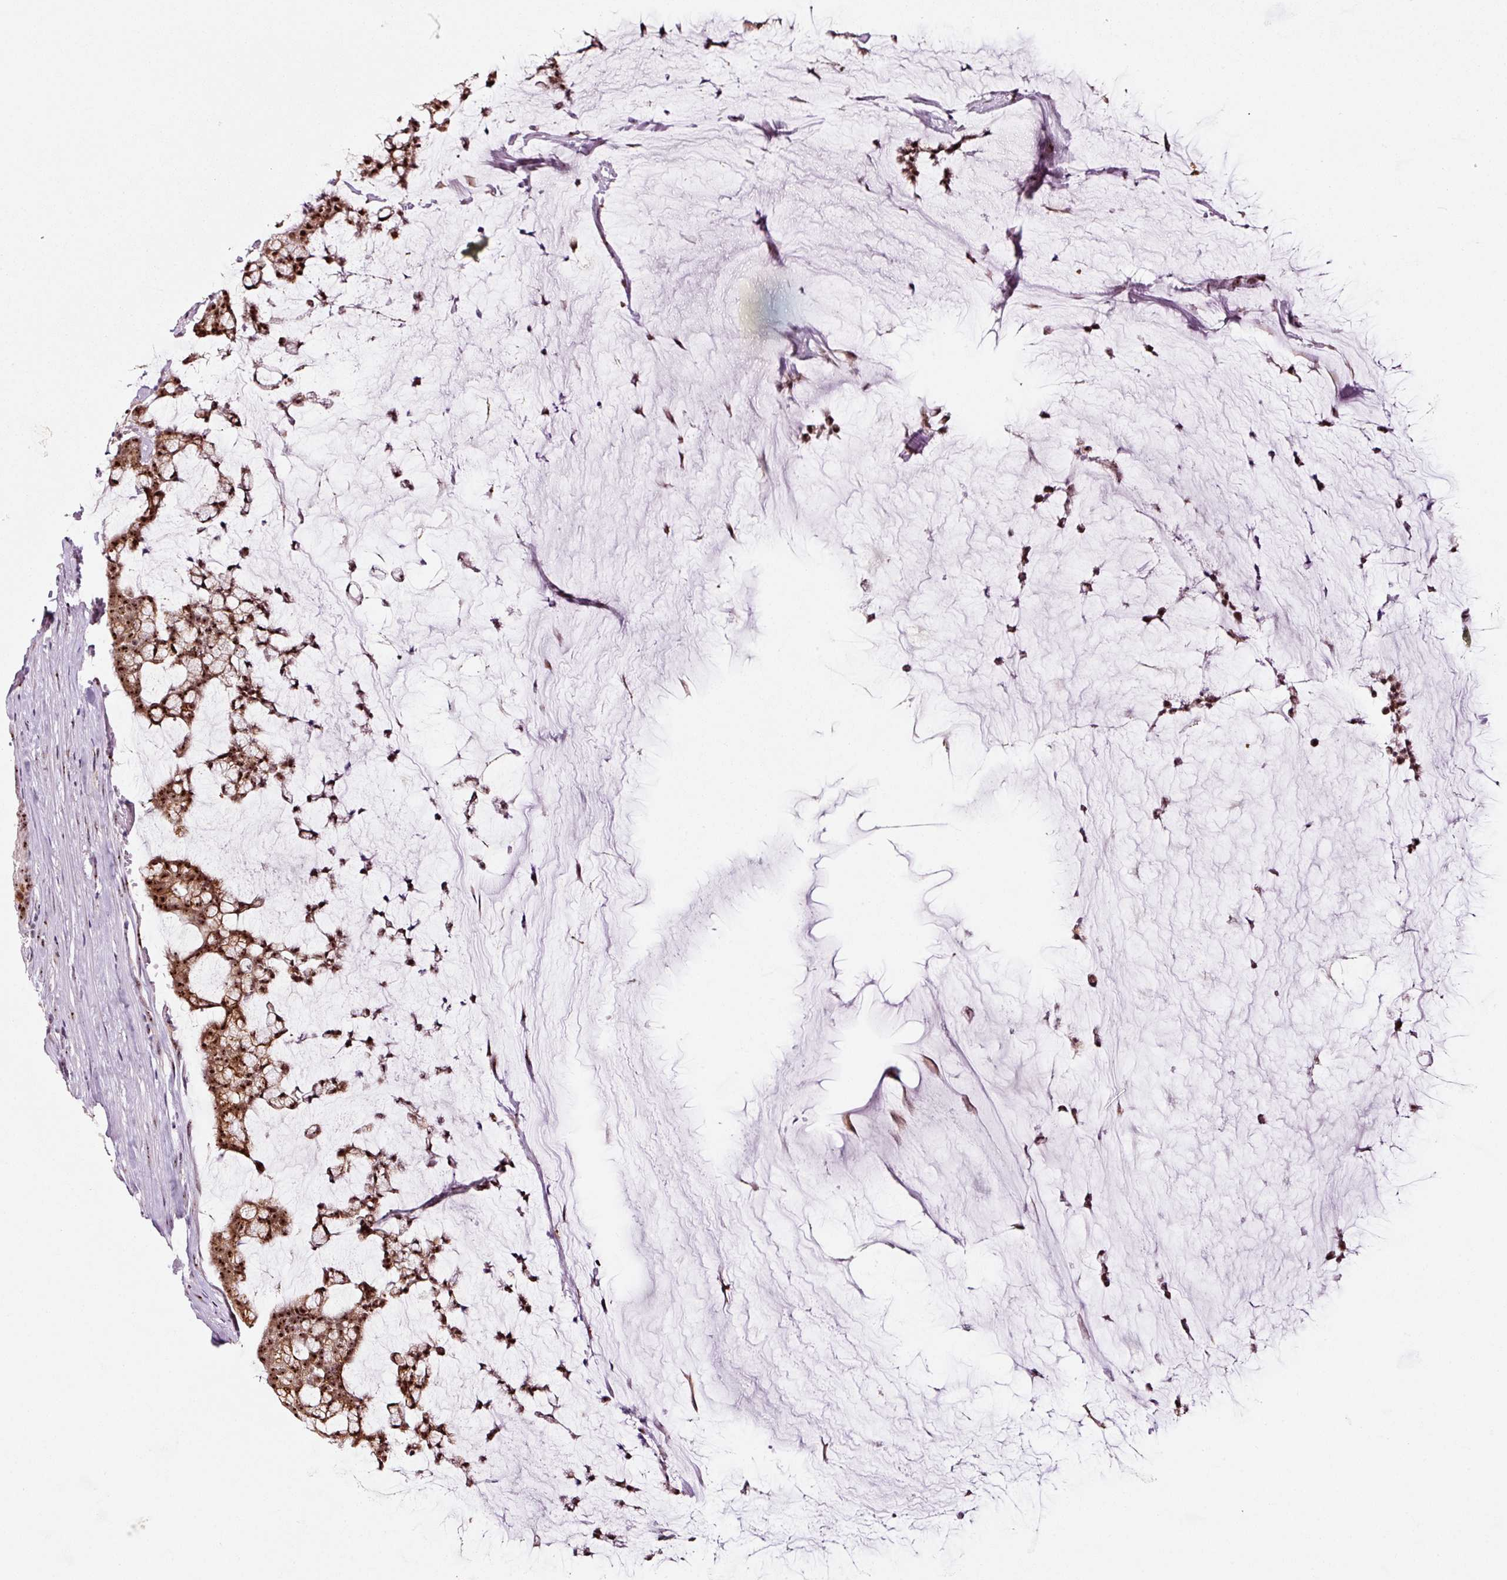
{"staining": {"intensity": "moderate", "quantity": ">75%", "location": "cytoplasmic/membranous,nuclear"}, "tissue": "colorectal cancer", "cell_type": "Tumor cells", "image_type": "cancer", "snomed": [{"axis": "morphology", "description": "Adenocarcinoma, NOS"}, {"axis": "topography", "description": "Colon"}], "caption": "A high-resolution micrograph shows immunohistochemistry (IHC) staining of colorectal adenocarcinoma, which demonstrates moderate cytoplasmic/membranous and nuclear positivity in about >75% of tumor cells. (brown staining indicates protein expression, while blue staining denotes nuclei).", "gene": "GNL3", "patient": {"sex": "female", "age": 84}}